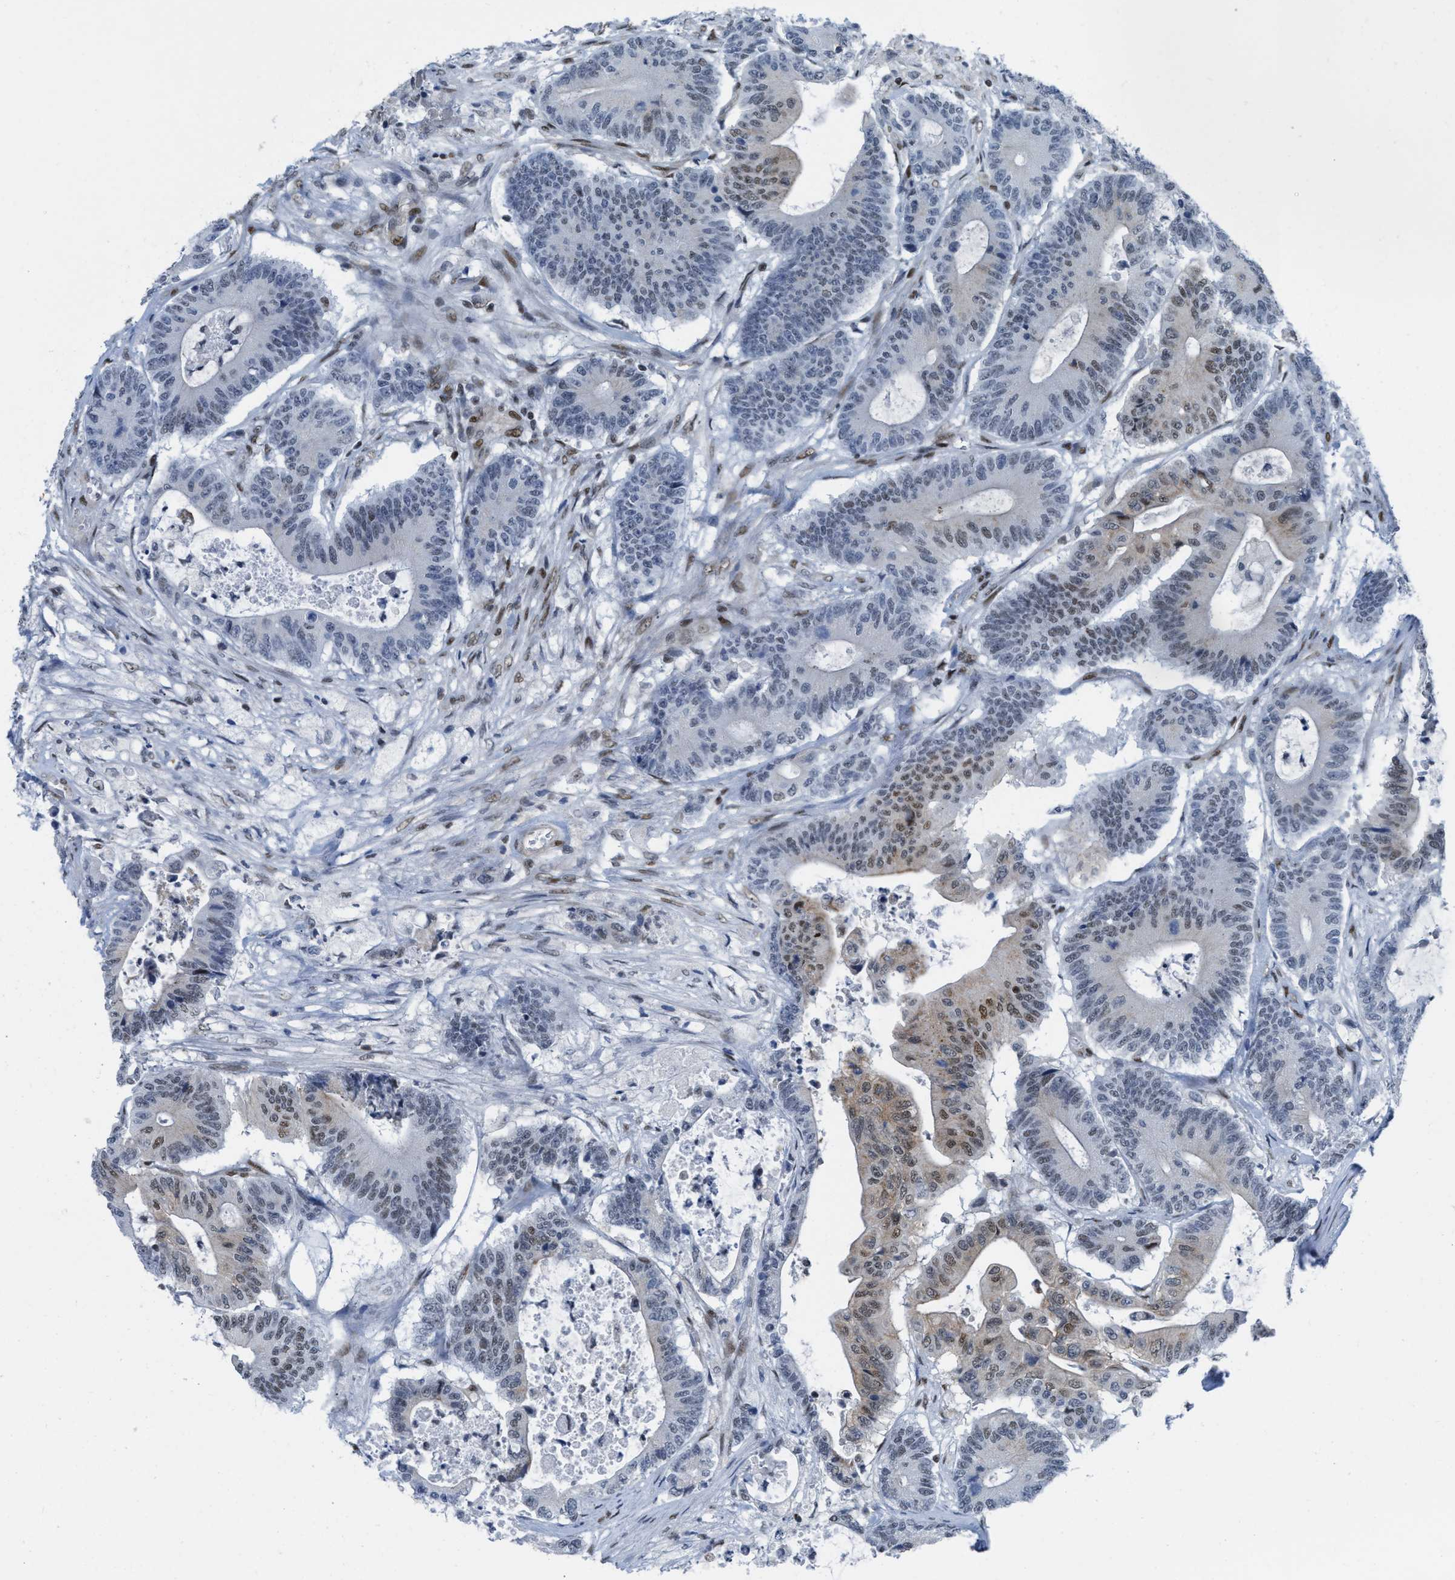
{"staining": {"intensity": "weak", "quantity": "<25%", "location": "nuclear"}, "tissue": "colorectal cancer", "cell_type": "Tumor cells", "image_type": "cancer", "snomed": [{"axis": "morphology", "description": "Adenocarcinoma, NOS"}, {"axis": "topography", "description": "Colon"}], "caption": "This is a image of immunohistochemistry staining of colorectal cancer, which shows no positivity in tumor cells.", "gene": "MIER1", "patient": {"sex": "female", "age": 84}}